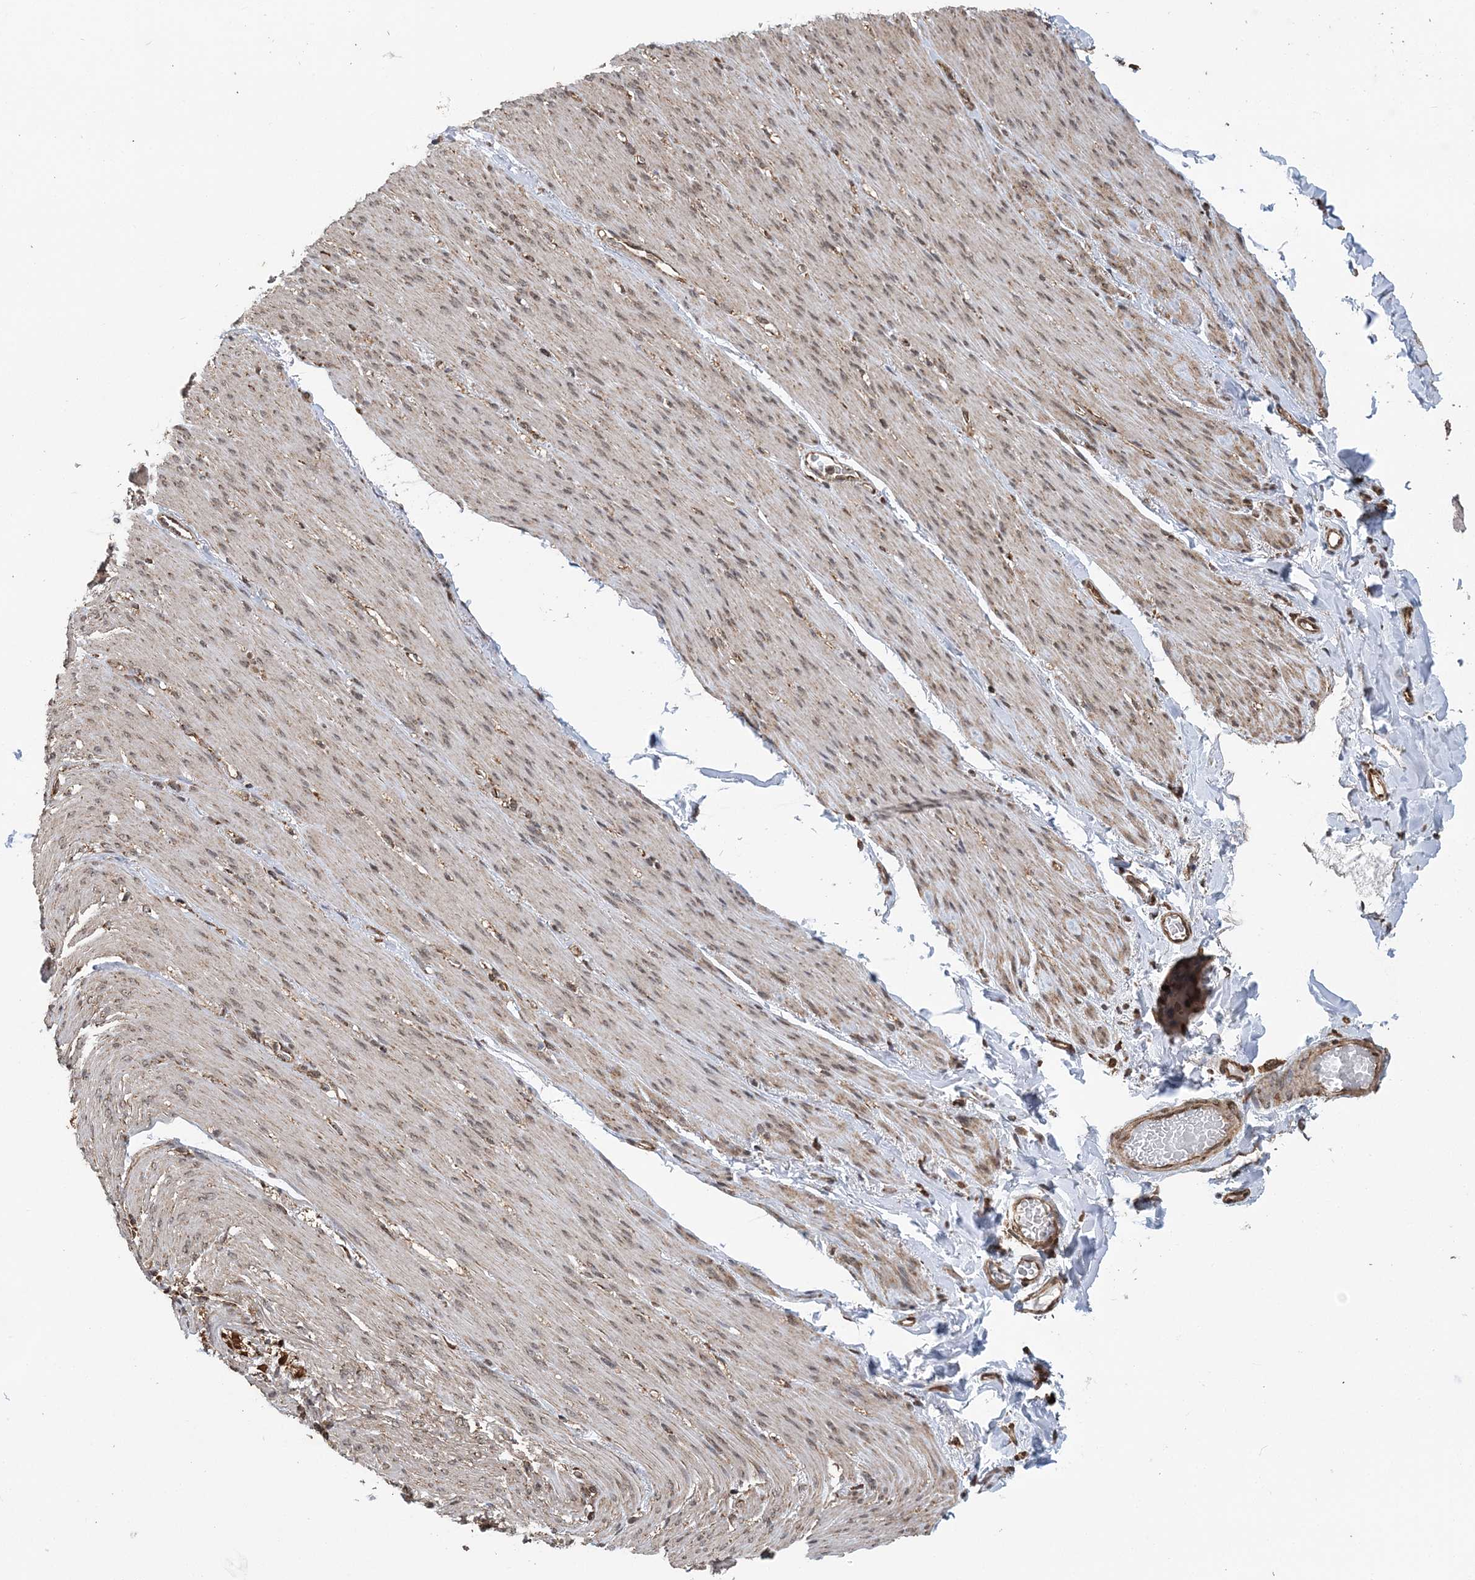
{"staining": {"intensity": "moderate", "quantity": "25%-75%", "location": "cytoplasmic/membranous"}, "tissue": "adipose tissue", "cell_type": "Adipocytes", "image_type": "normal", "snomed": [{"axis": "morphology", "description": "Normal tissue, NOS"}, {"axis": "topography", "description": "Colon"}, {"axis": "topography", "description": "Peripheral nerve tissue"}], "caption": "This is a photomicrograph of immunohistochemistry (IHC) staining of normal adipose tissue, which shows moderate staining in the cytoplasmic/membranous of adipocytes.", "gene": "PCBP1", "patient": {"sex": "female", "age": 61}}